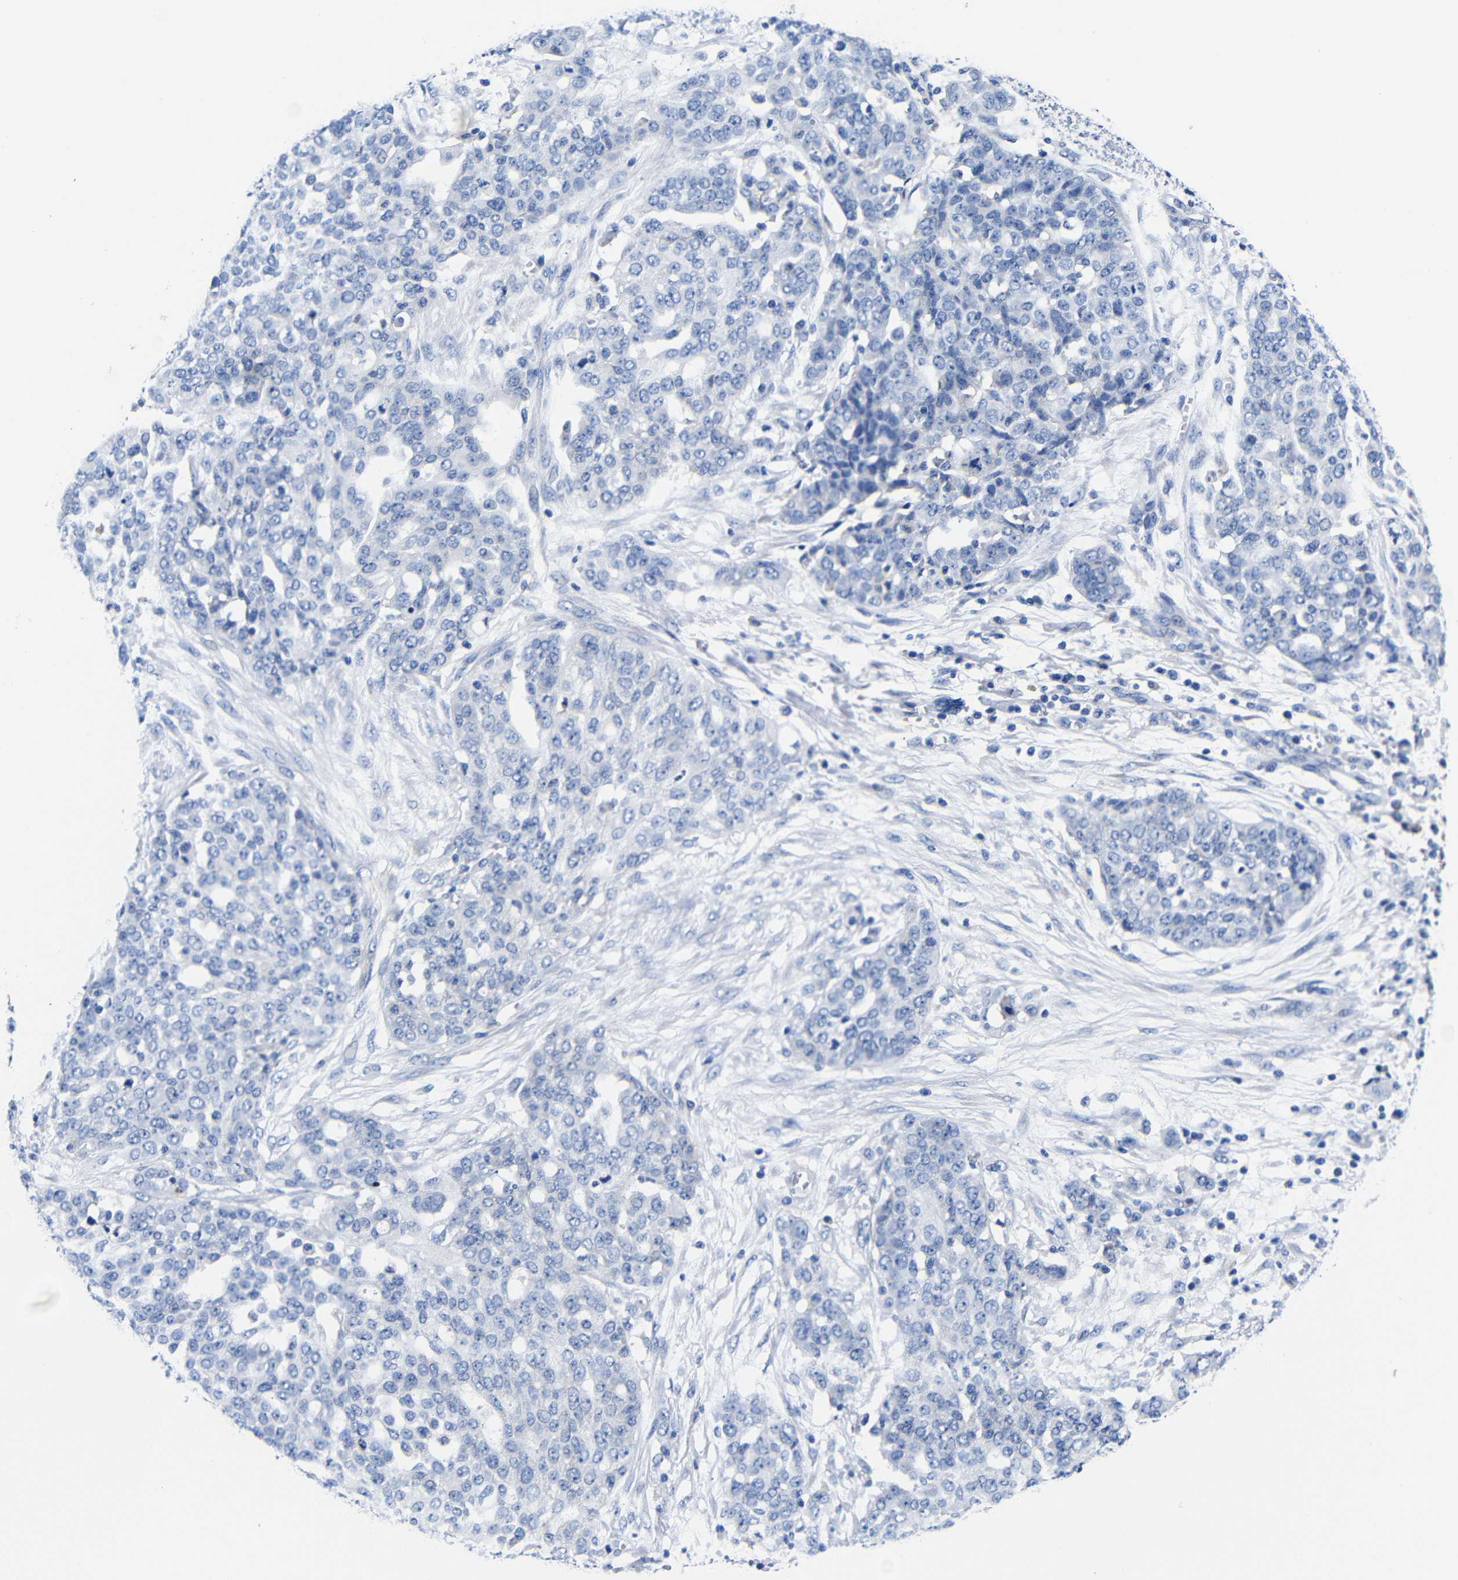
{"staining": {"intensity": "negative", "quantity": "none", "location": "none"}, "tissue": "ovarian cancer", "cell_type": "Tumor cells", "image_type": "cancer", "snomed": [{"axis": "morphology", "description": "Cystadenocarcinoma, serous, NOS"}, {"axis": "topography", "description": "Soft tissue"}, {"axis": "topography", "description": "Ovary"}], "caption": "Ovarian serous cystadenocarcinoma stained for a protein using immunohistochemistry (IHC) exhibits no expression tumor cells.", "gene": "CLEC4G", "patient": {"sex": "female", "age": 57}}